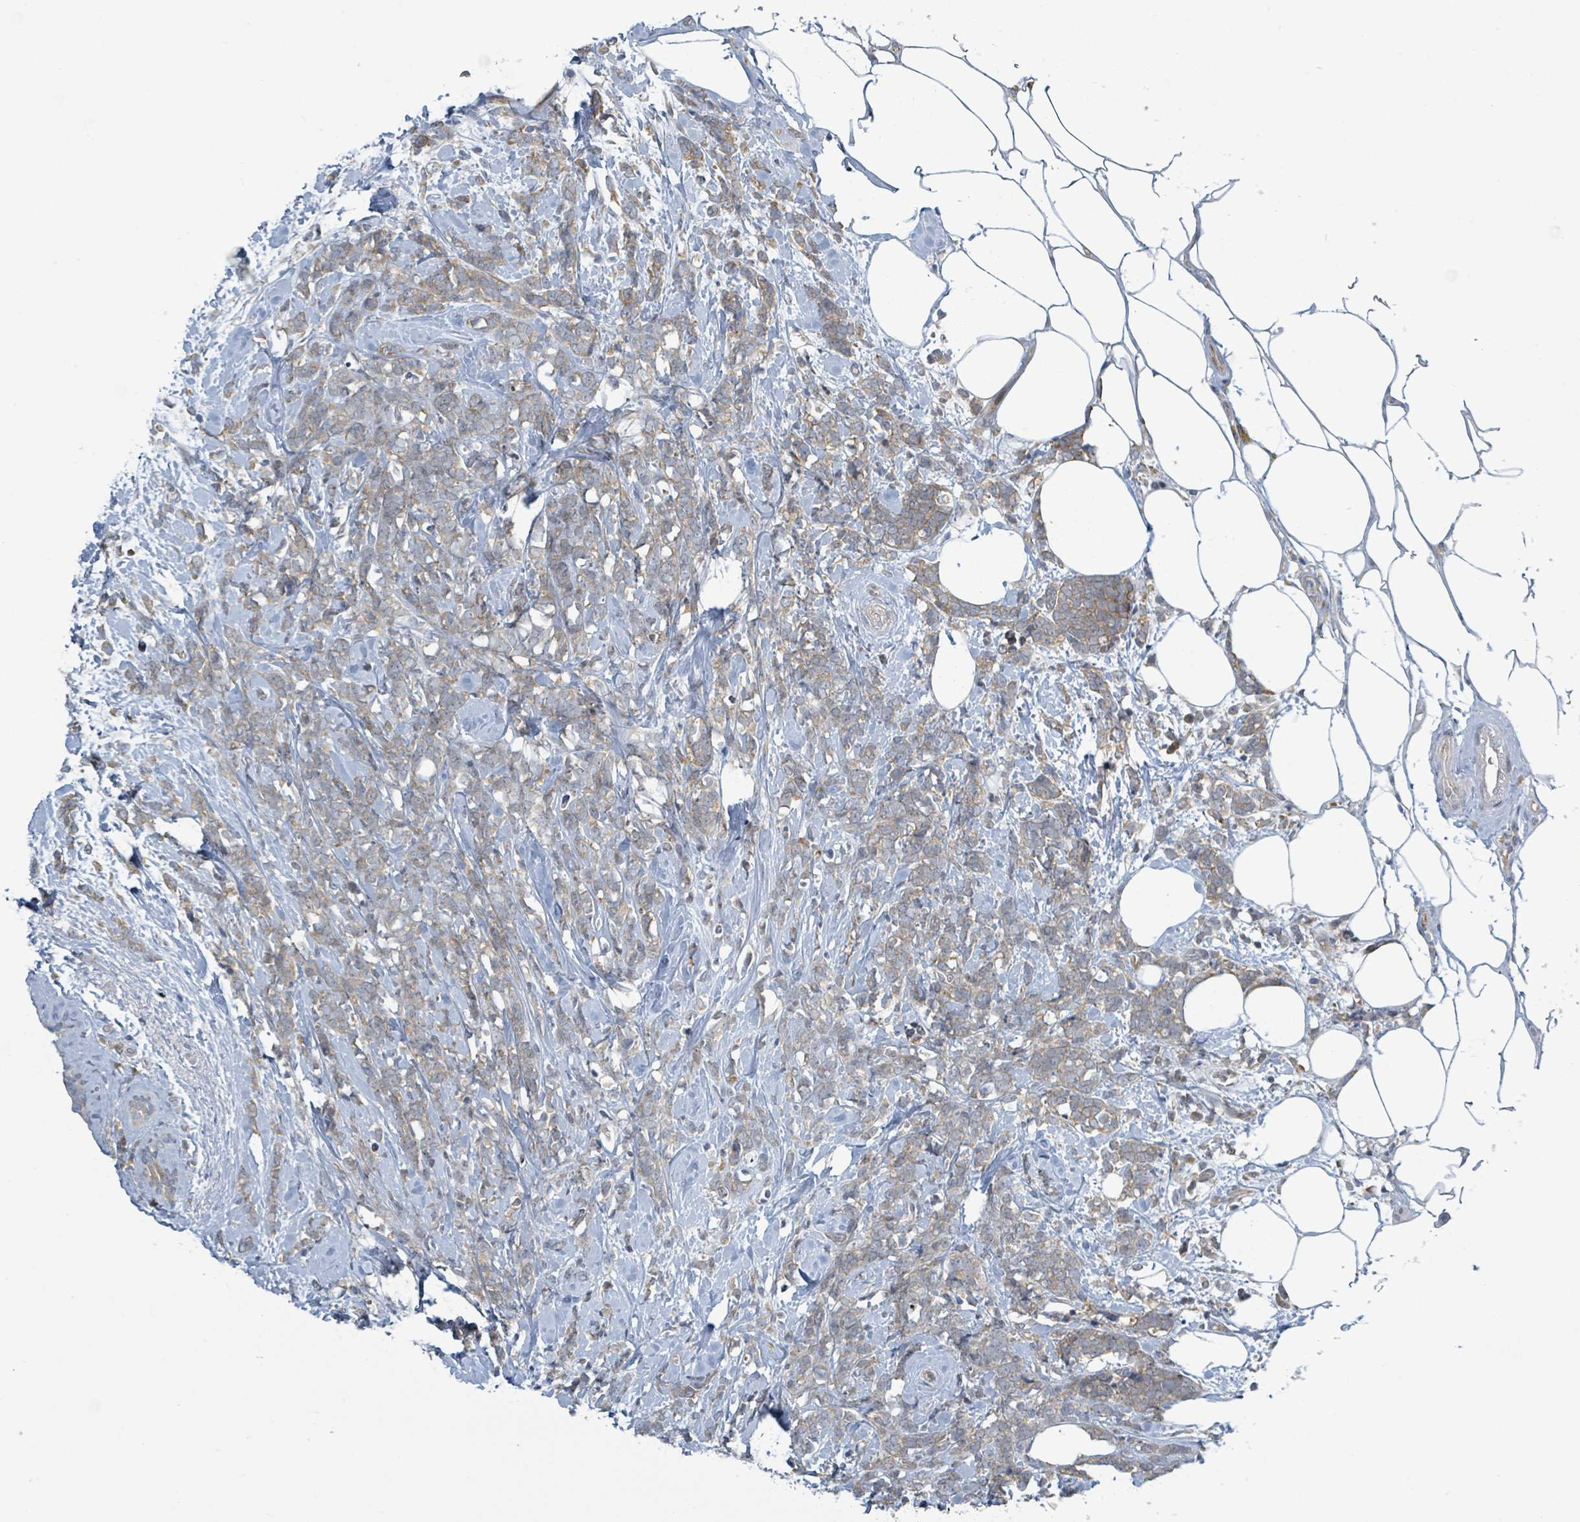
{"staining": {"intensity": "weak", "quantity": "25%-75%", "location": "cytoplasmic/membranous"}, "tissue": "breast cancer", "cell_type": "Tumor cells", "image_type": "cancer", "snomed": [{"axis": "morphology", "description": "Lobular carcinoma"}, {"axis": "topography", "description": "Breast"}], "caption": "Immunohistochemistry photomicrograph of neoplastic tissue: human breast lobular carcinoma stained using immunohistochemistry shows low levels of weak protein expression localized specifically in the cytoplasmic/membranous of tumor cells, appearing as a cytoplasmic/membranous brown color.", "gene": "RPL32", "patient": {"sex": "female", "age": 58}}